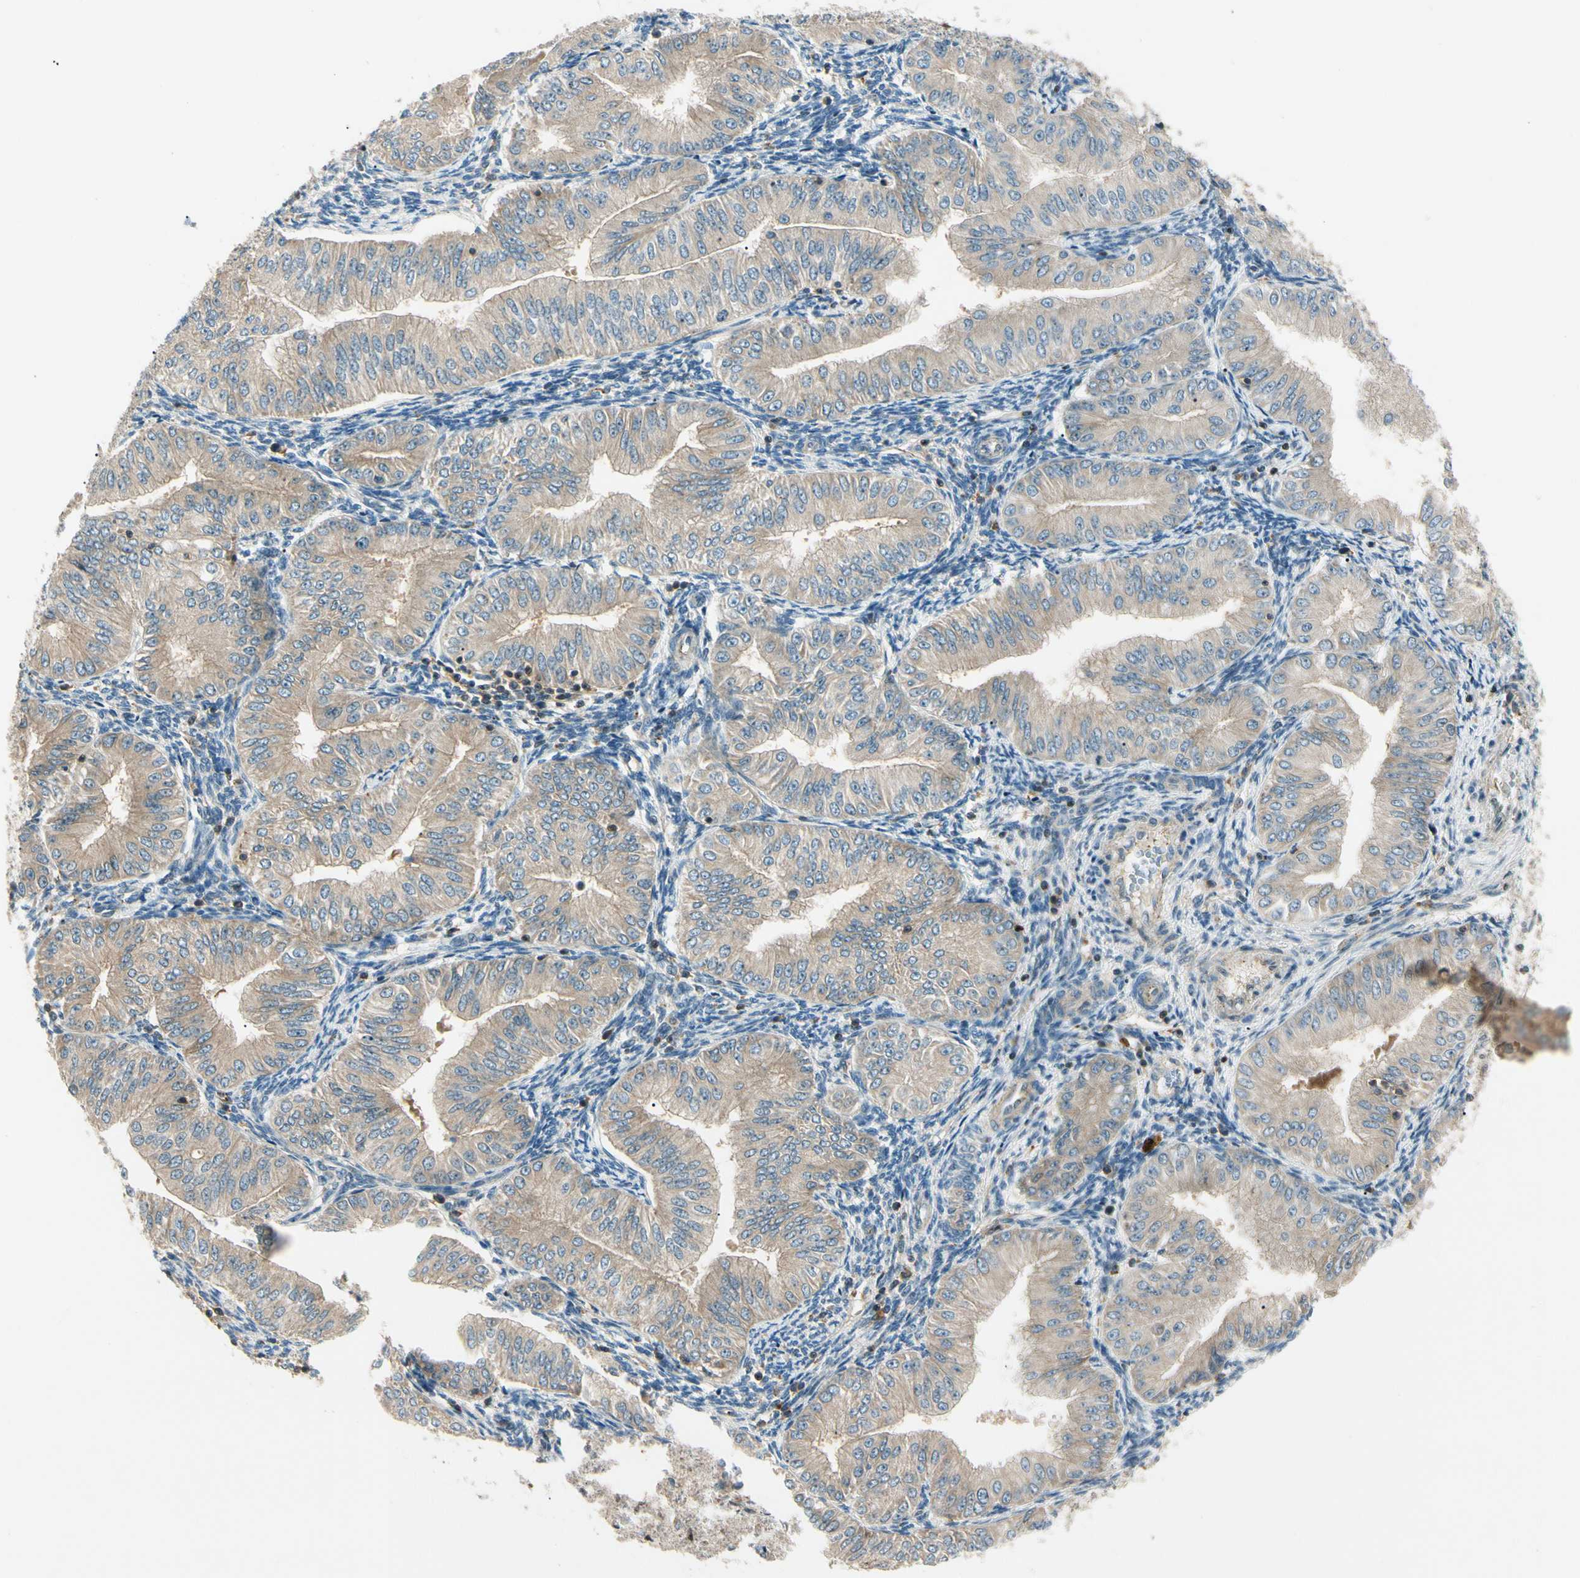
{"staining": {"intensity": "weak", "quantity": ">75%", "location": "cytoplasmic/membranous"}, "tissue": "endometrial cancer", "cell_type": "Tumor cells", "image_type": "cancer", "snomed": [{"axis": "morphology", "description": "Normal tissue, NOS"}, {"axis": "morphology", "description": "Adenocarcinoma, NOS"}, {"axis": "topography", "description": "Endometrium"}], "caption": "Weak cytoplasmic/membranous positivity is appreciated in approximately >75% of tumor cells in endometrial cancer.", "gene": "CDH6", "patient": {"sex": "female", "age": 53}}